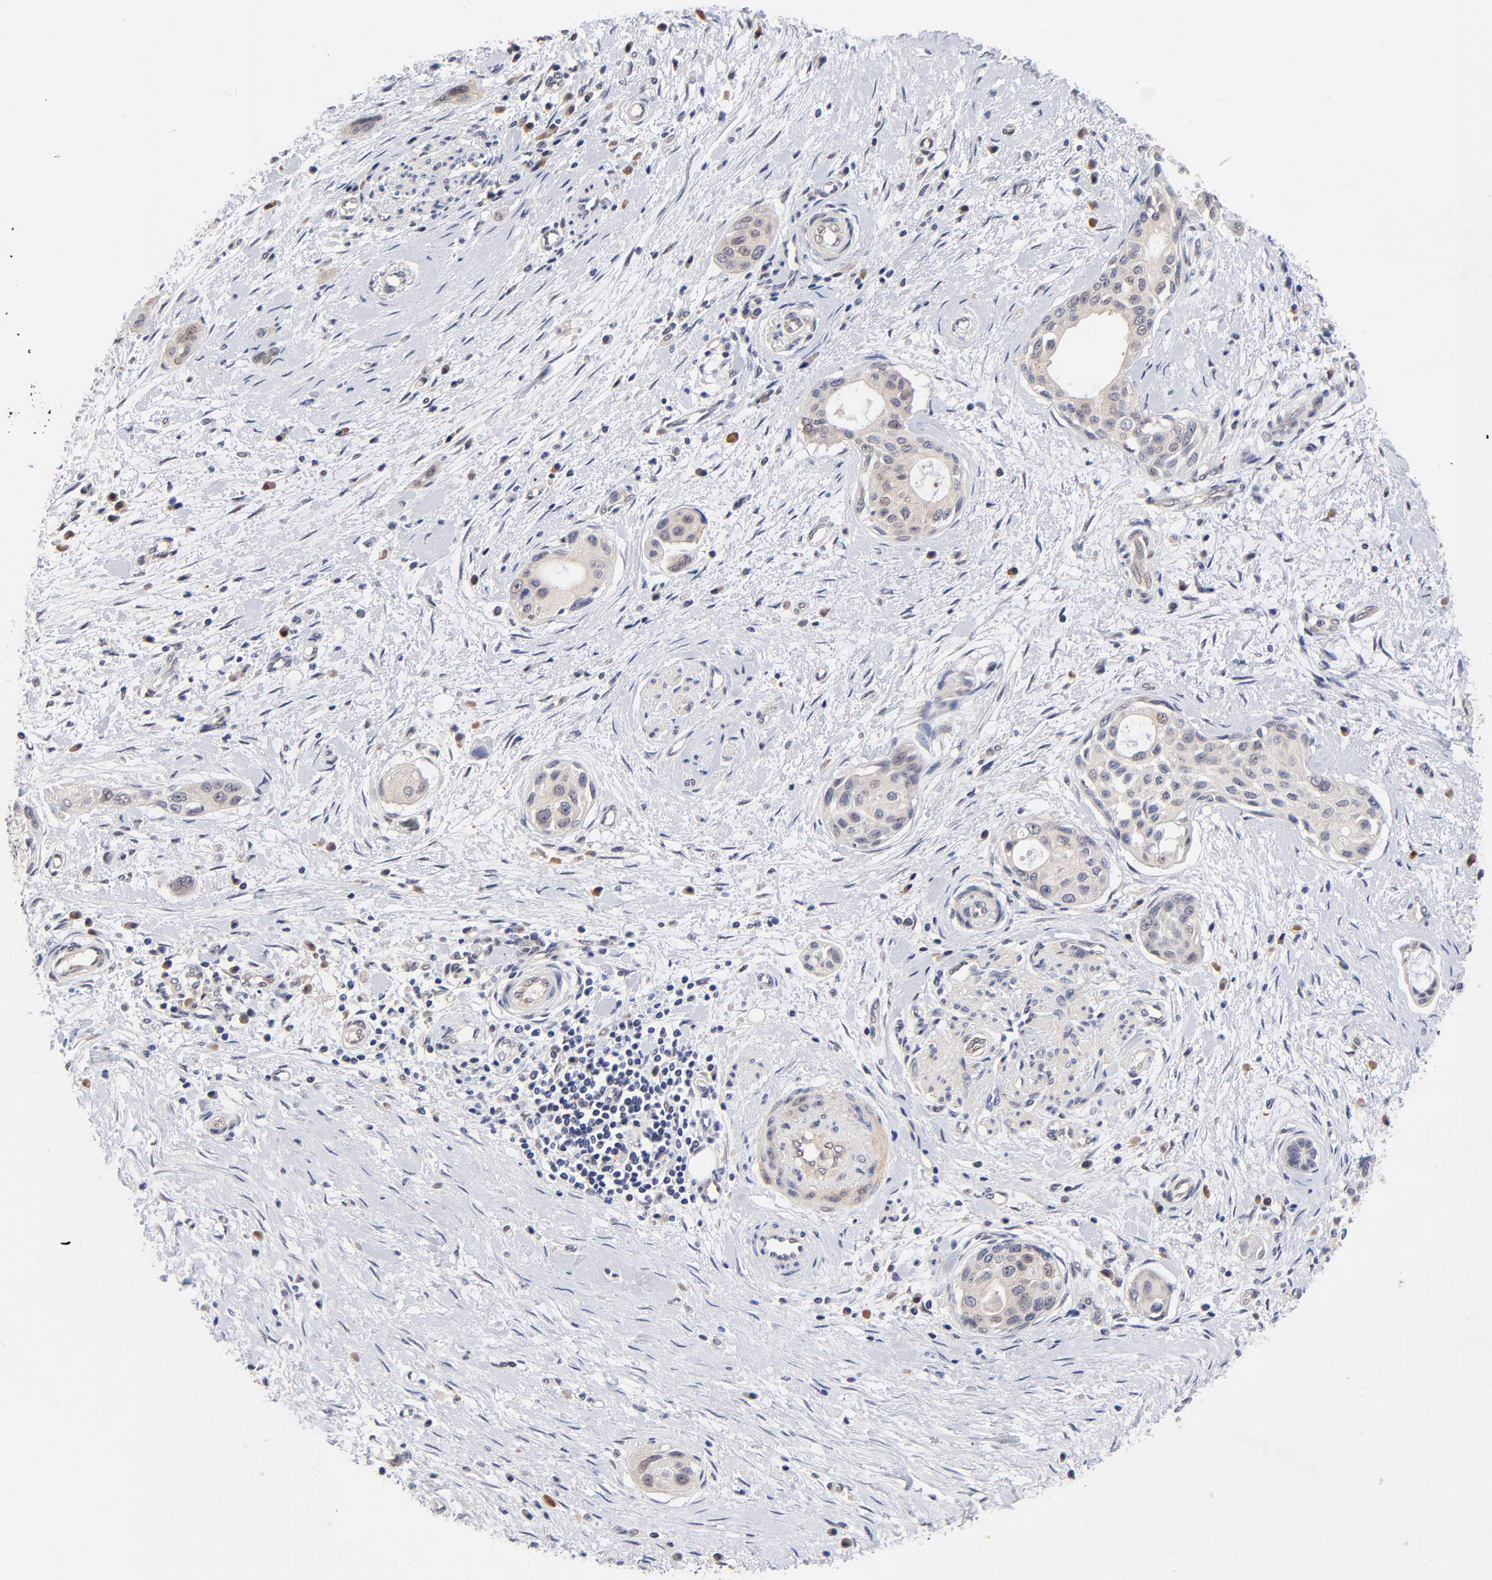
{"staining": {"intensity": "moderate", "quantity": "<25%", "location": "cytoplasmic/membranous"}, "tissue": "pancreatic cancer", "cell_type": "Tumor cells", "image_type": "cancer", "snomed": [{"axis": "morphology", "description": "Adenocarcinoma, NOS"}, {"axis": "topography", "description": "Pancreas"}], "caption": "This is an image of immunohistochemistry staining of adenocarcinoma (pancreatic), which shows moderate expression in the cytoplasmic/membranous of tumor cells.", "gene": "TXNL1", "patient": {"sex": "female", "age": 60}}